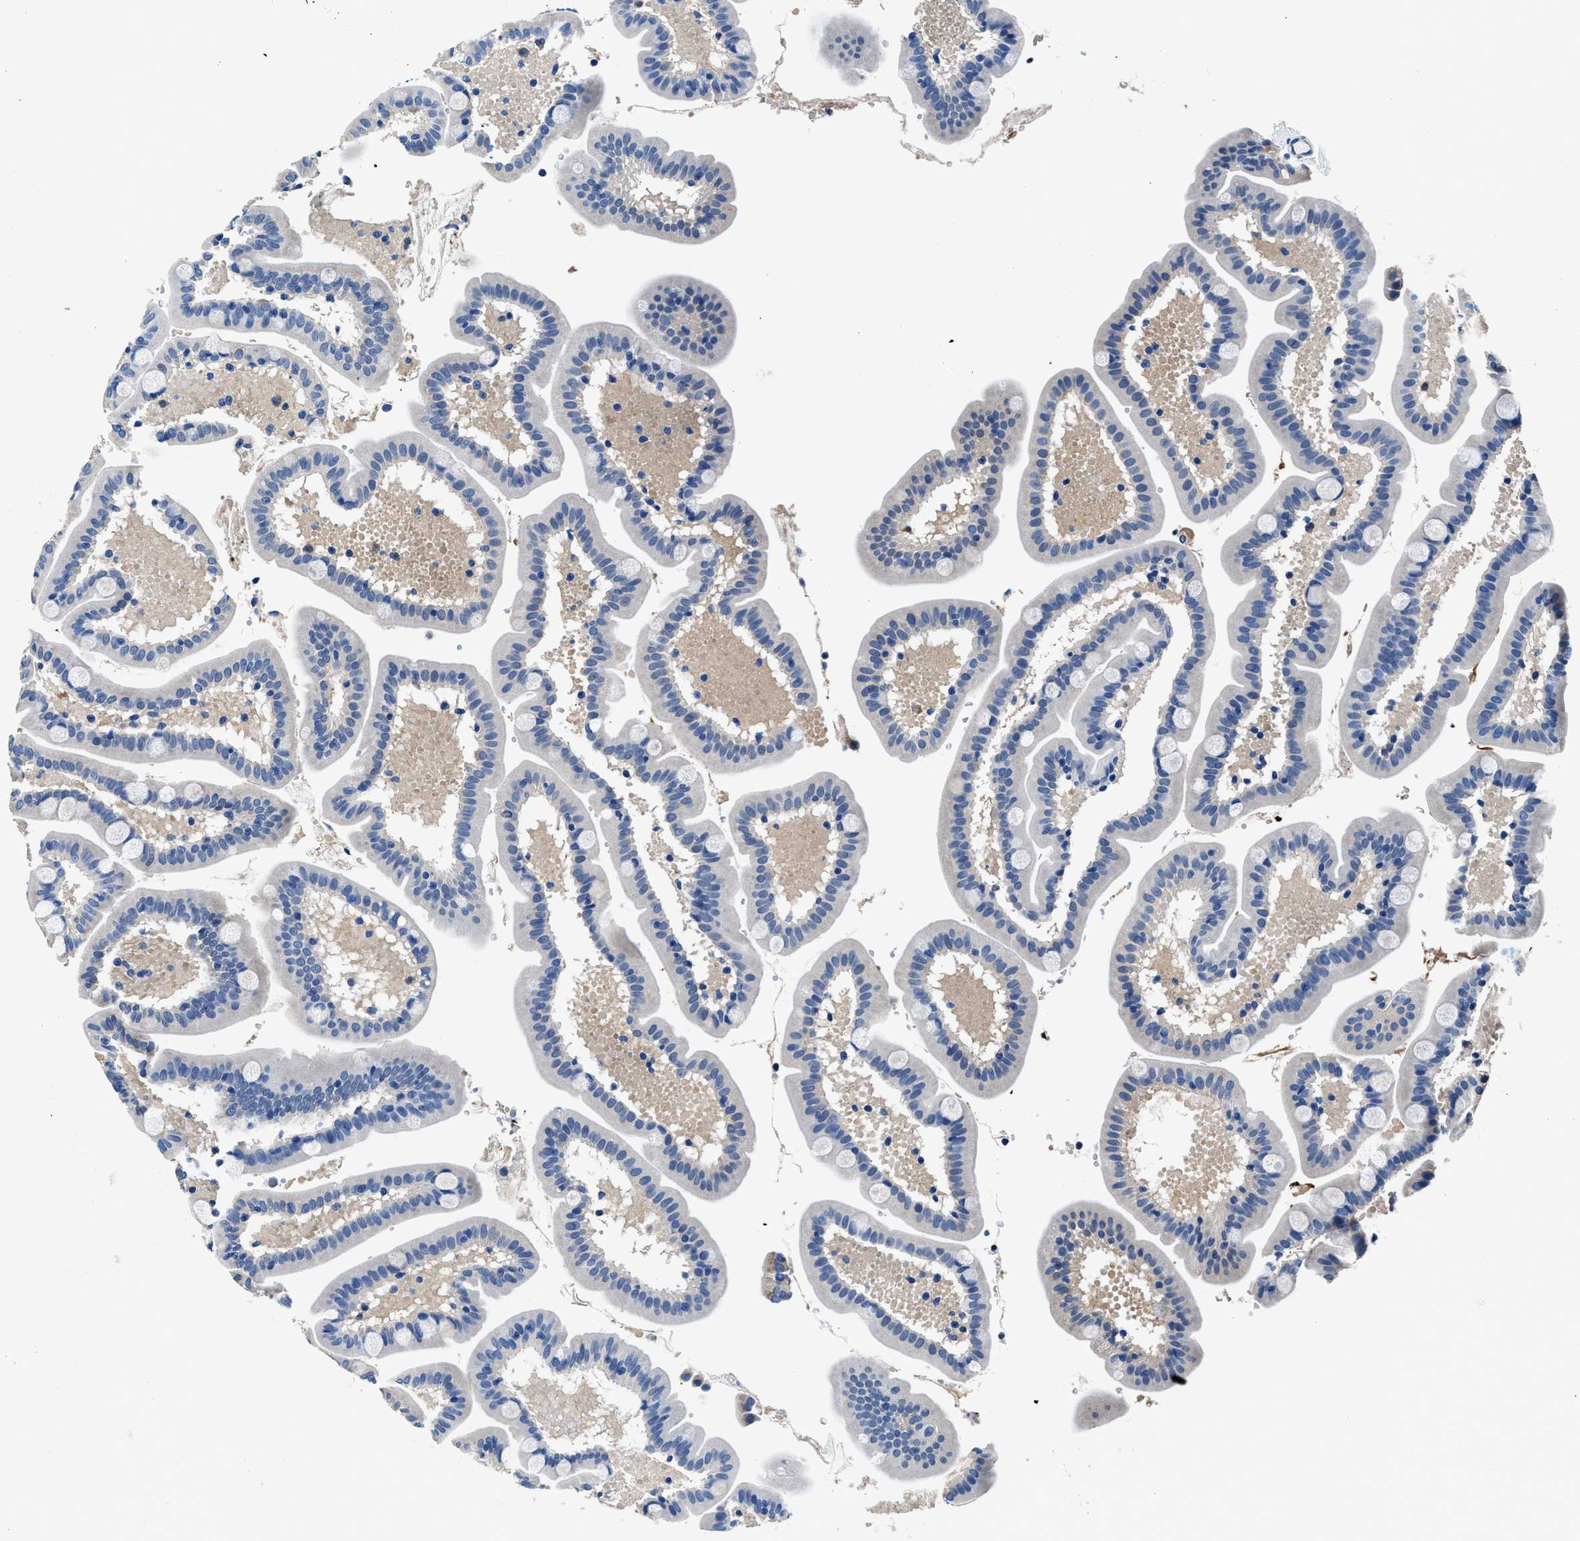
{"staining": {"intensity": "moderate", "quantity": "<25%", "location": "cytoplasmic/membranous"}, "tissue": "duodenum", "cell_type": "Glandular cells", "image_type": "normal", "snomed": [{"axis": "morphology", "description": "Normal tissue, NOS"}, {"axis": "topography", "description": "Duodenum"}], "caption": "An IHC image of benign tissue is shown. Protein staining in brown shows moderate cytoplasmic/membranous positivity in duodenum within glandular cells. (DAB (3,3'-diaminobenzidine) IHC with brightfield microscopy, high magnification).", "gene": "NEU1", "patient": {"sex": "male", "age": 54}}